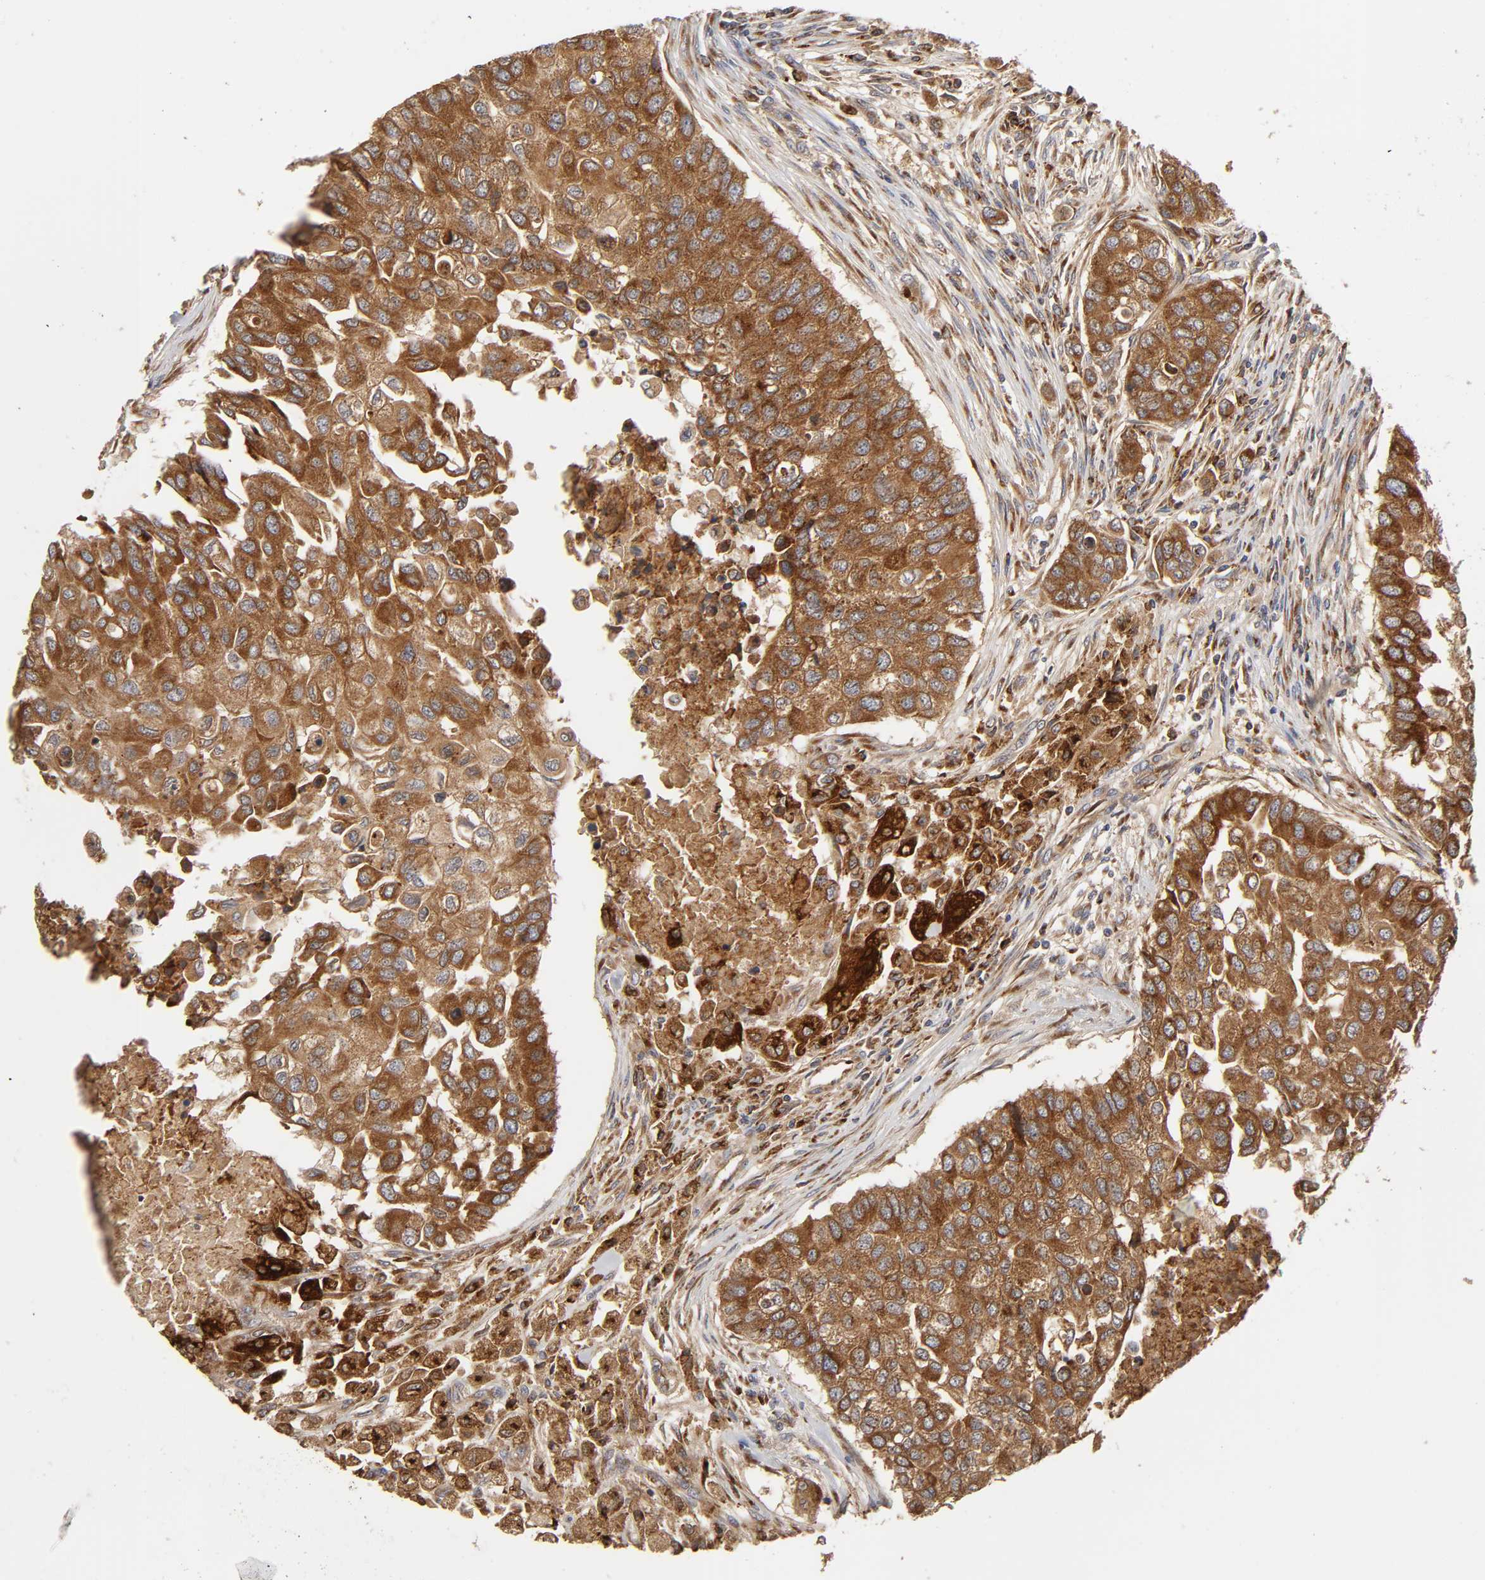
{"staining": {"intensity": "strong", "quantity": ">75%", "location": "cytoplasmic/membranous"}, "tissue": "breast cancer", "cell_type": "Tumor cells", "image_type": "cancer", "snomed": [{"axis": "morphology", "description": "Normal tissue, NOS"}, {"axis": "morphology", "description": "Duct carcinoma"}, {"axis": "topography", "description": "Breast"}], "caption": "Immunohistochemistry micrograph of human infiltrating ductal carcinoma (breast) stained for a protein (brown), which demonstrates high levels of strong cytoplasmic/membranous positivity in about >75% of tumor cells.", "gene": "GNPTG", "patient": {"sex": "female", "age": 49}}